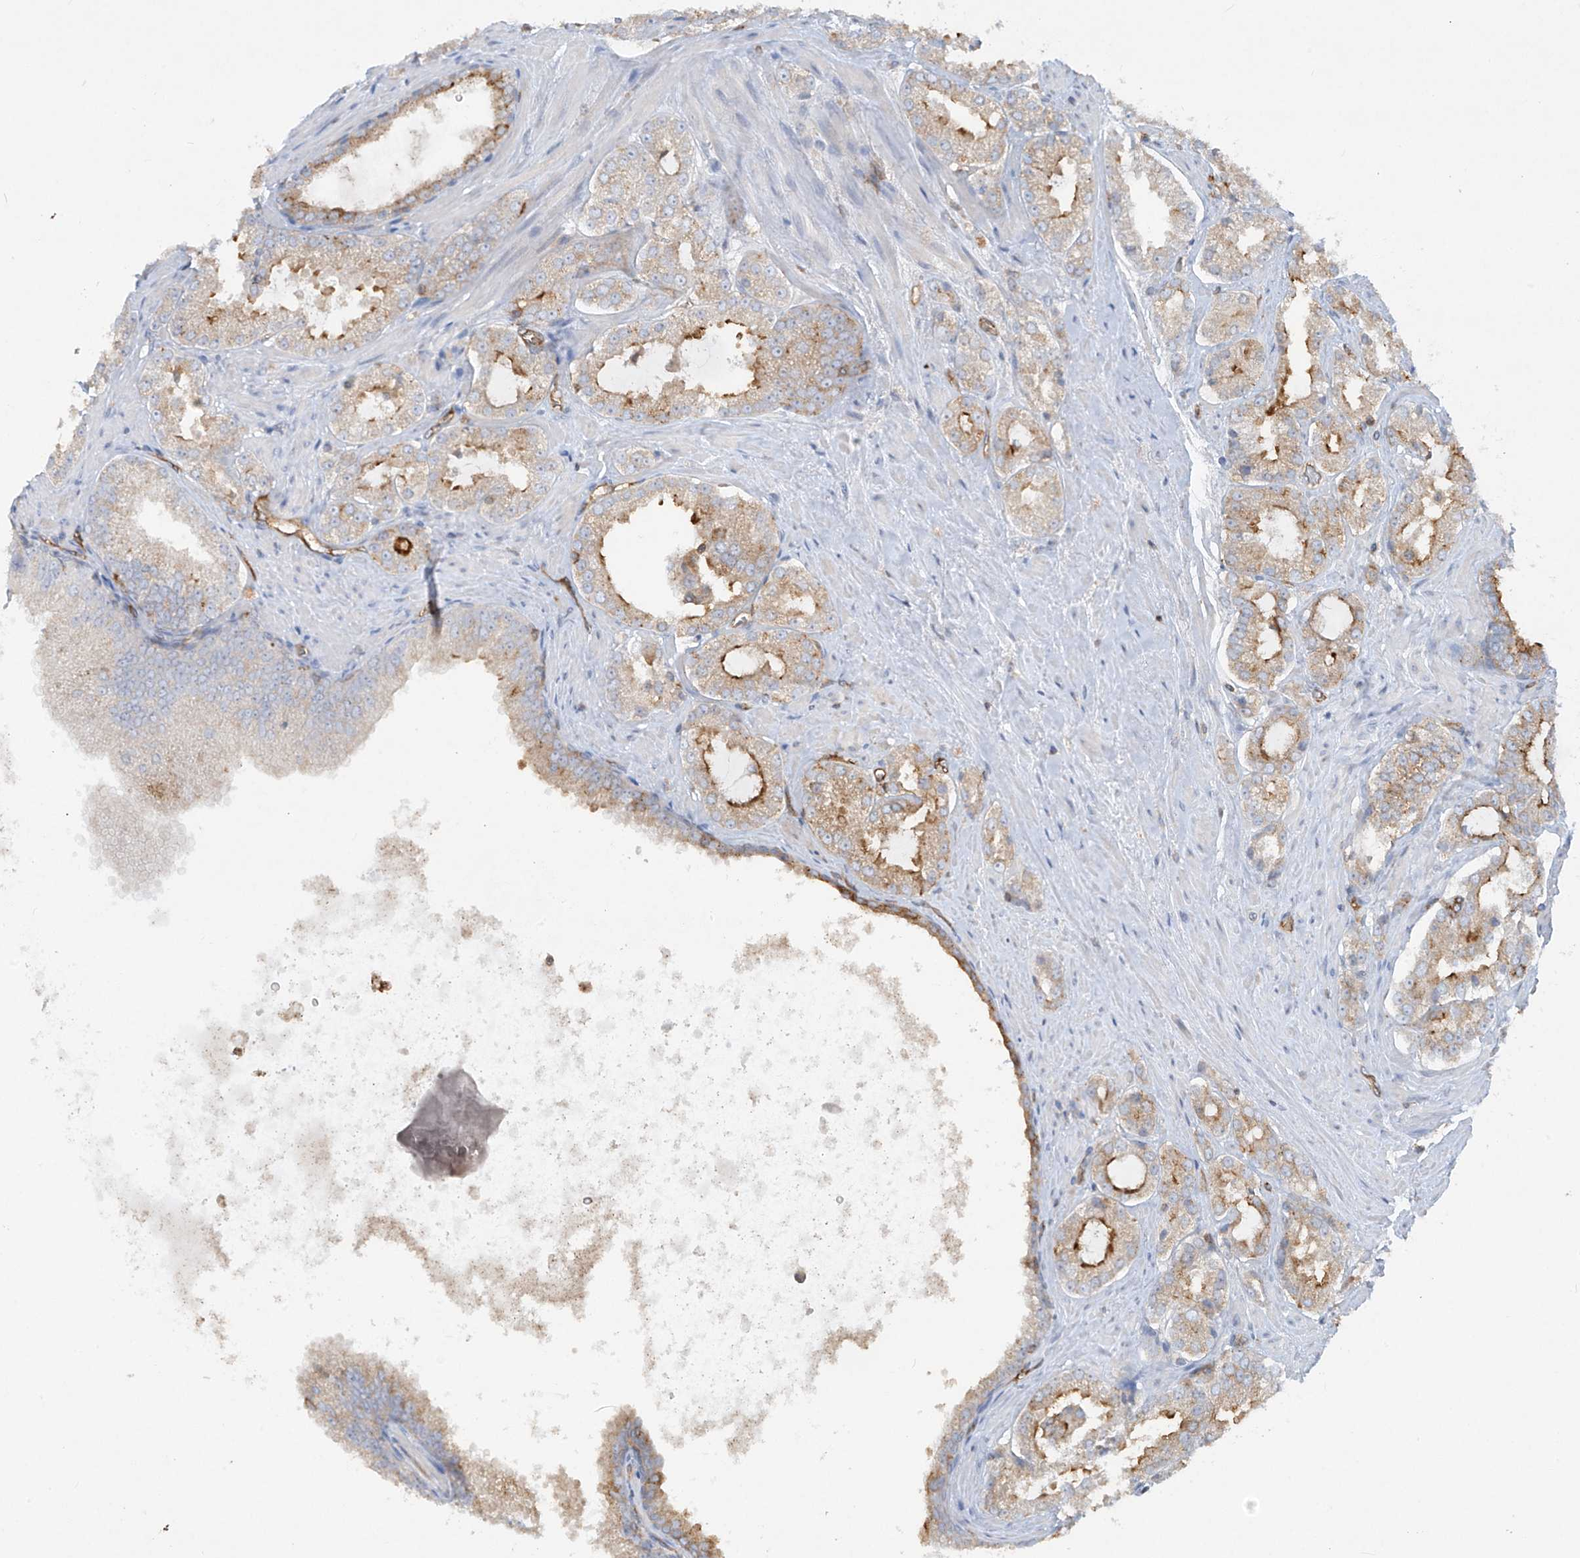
{"staining": {"intensity": "moderate", "quantity": "25%-75%", "location": "cytoplasmic/membranous"}, "tissue": "prostate cancer", "cell_type": "Tumor cells", "image_type": "cancer", "snomed": [{"axis": "morphology", "description": "Adenocarcinoma, High grade"}, {"axis": "topography", "description": "Prostate"}], "caption": "Prostate adenocarcinoma (high-grade) stained for a protein (brown) exhibits moderate cytoplasmic/membranous positive positivity in about 25%-75% of tumor cells.", "gene": "HLA-E", "patient": {"sex": "male", "age": 73}}